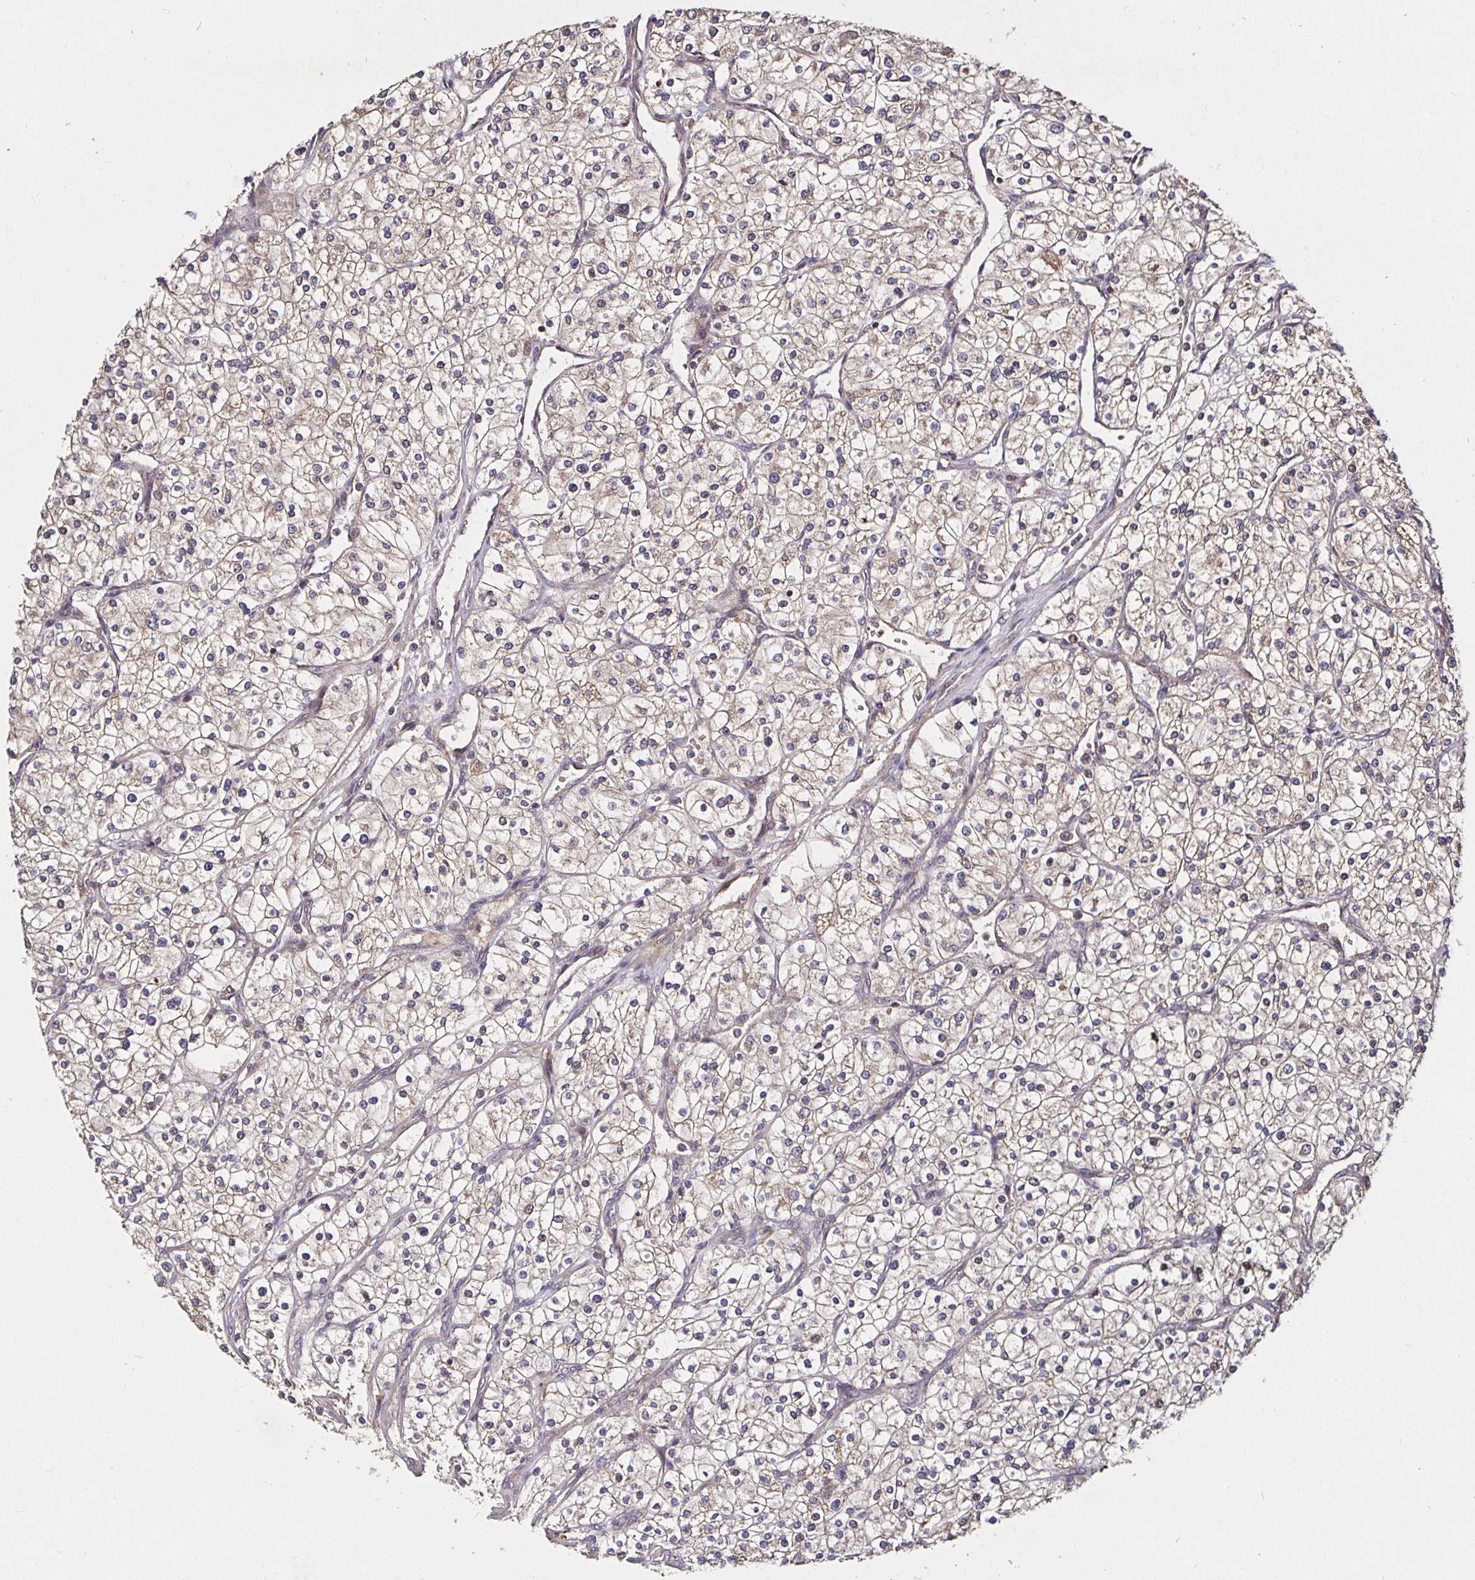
{"staining": {"intensity": "weak", "quantity": "<25%", "location": "cytoplasmic/membranous"}, "tissue": "renal cancer", "cell_type": "Tumor cells", "image_type": "cancer", "snomed": [{"axis": "morphology", "description": "Adenocarcinoma, NOS"}, {"axis": "topography", "description": "Kidney"}], "caption": "Tumor cells are negative for protein expression in human renal cancer.", "gene": "SMYD3", "patient": {"sex": "male", "age": 80}}